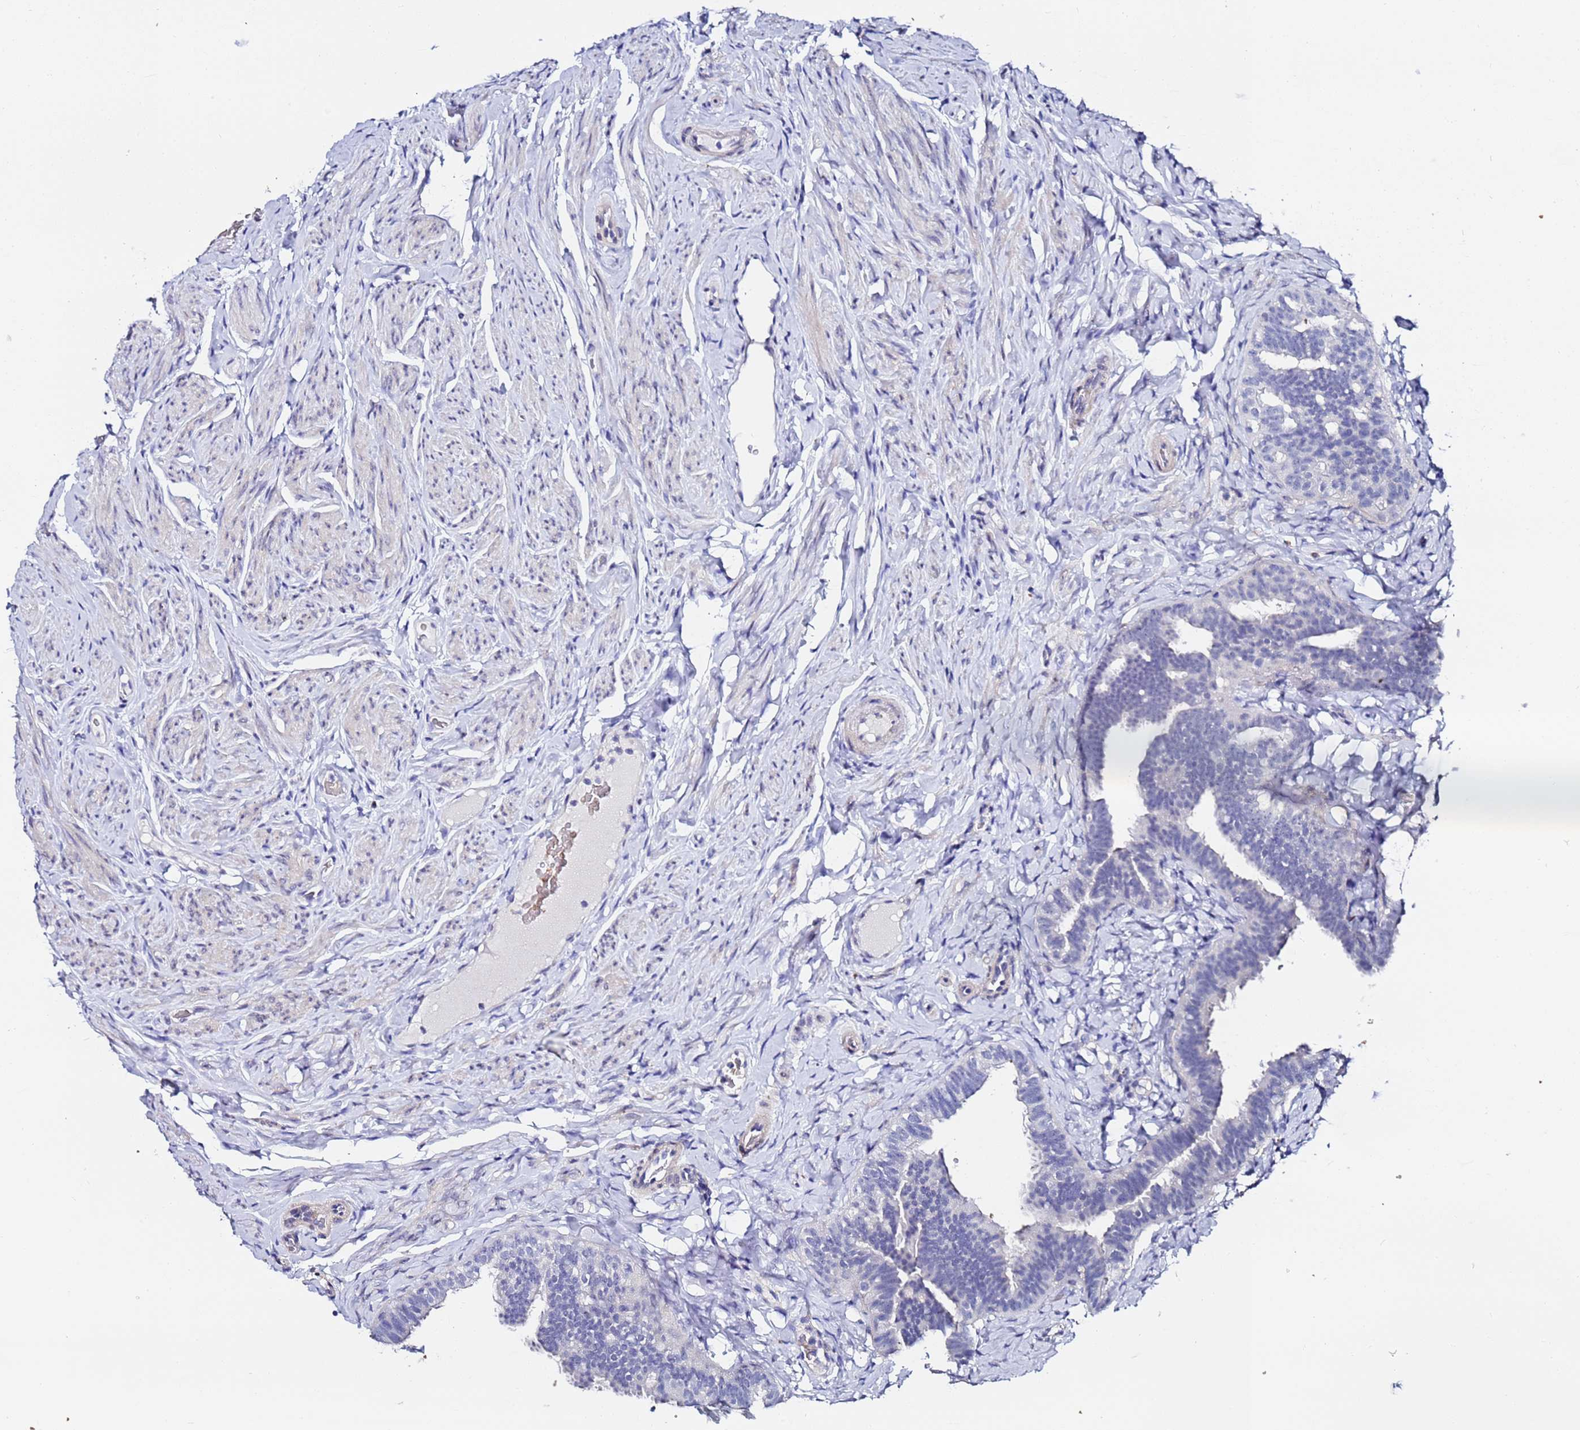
{"staining": {"intensity": "negative", "quantity": "none", "location": "none"}, "tissue": "fallopian tube", "cell_type": "Glandular cells", "image_type": "normal", "snomed": [{"axis": "morphology", "description": "Normal tissue, NOS"}, {"axis": "topography", "description": "Fallopian tube"}], "caption": "The image shows no staining of glandular cells in benign fallopian tube.", "gene": "ZNF26", "patient": {"sex": "female", "age": 65}}